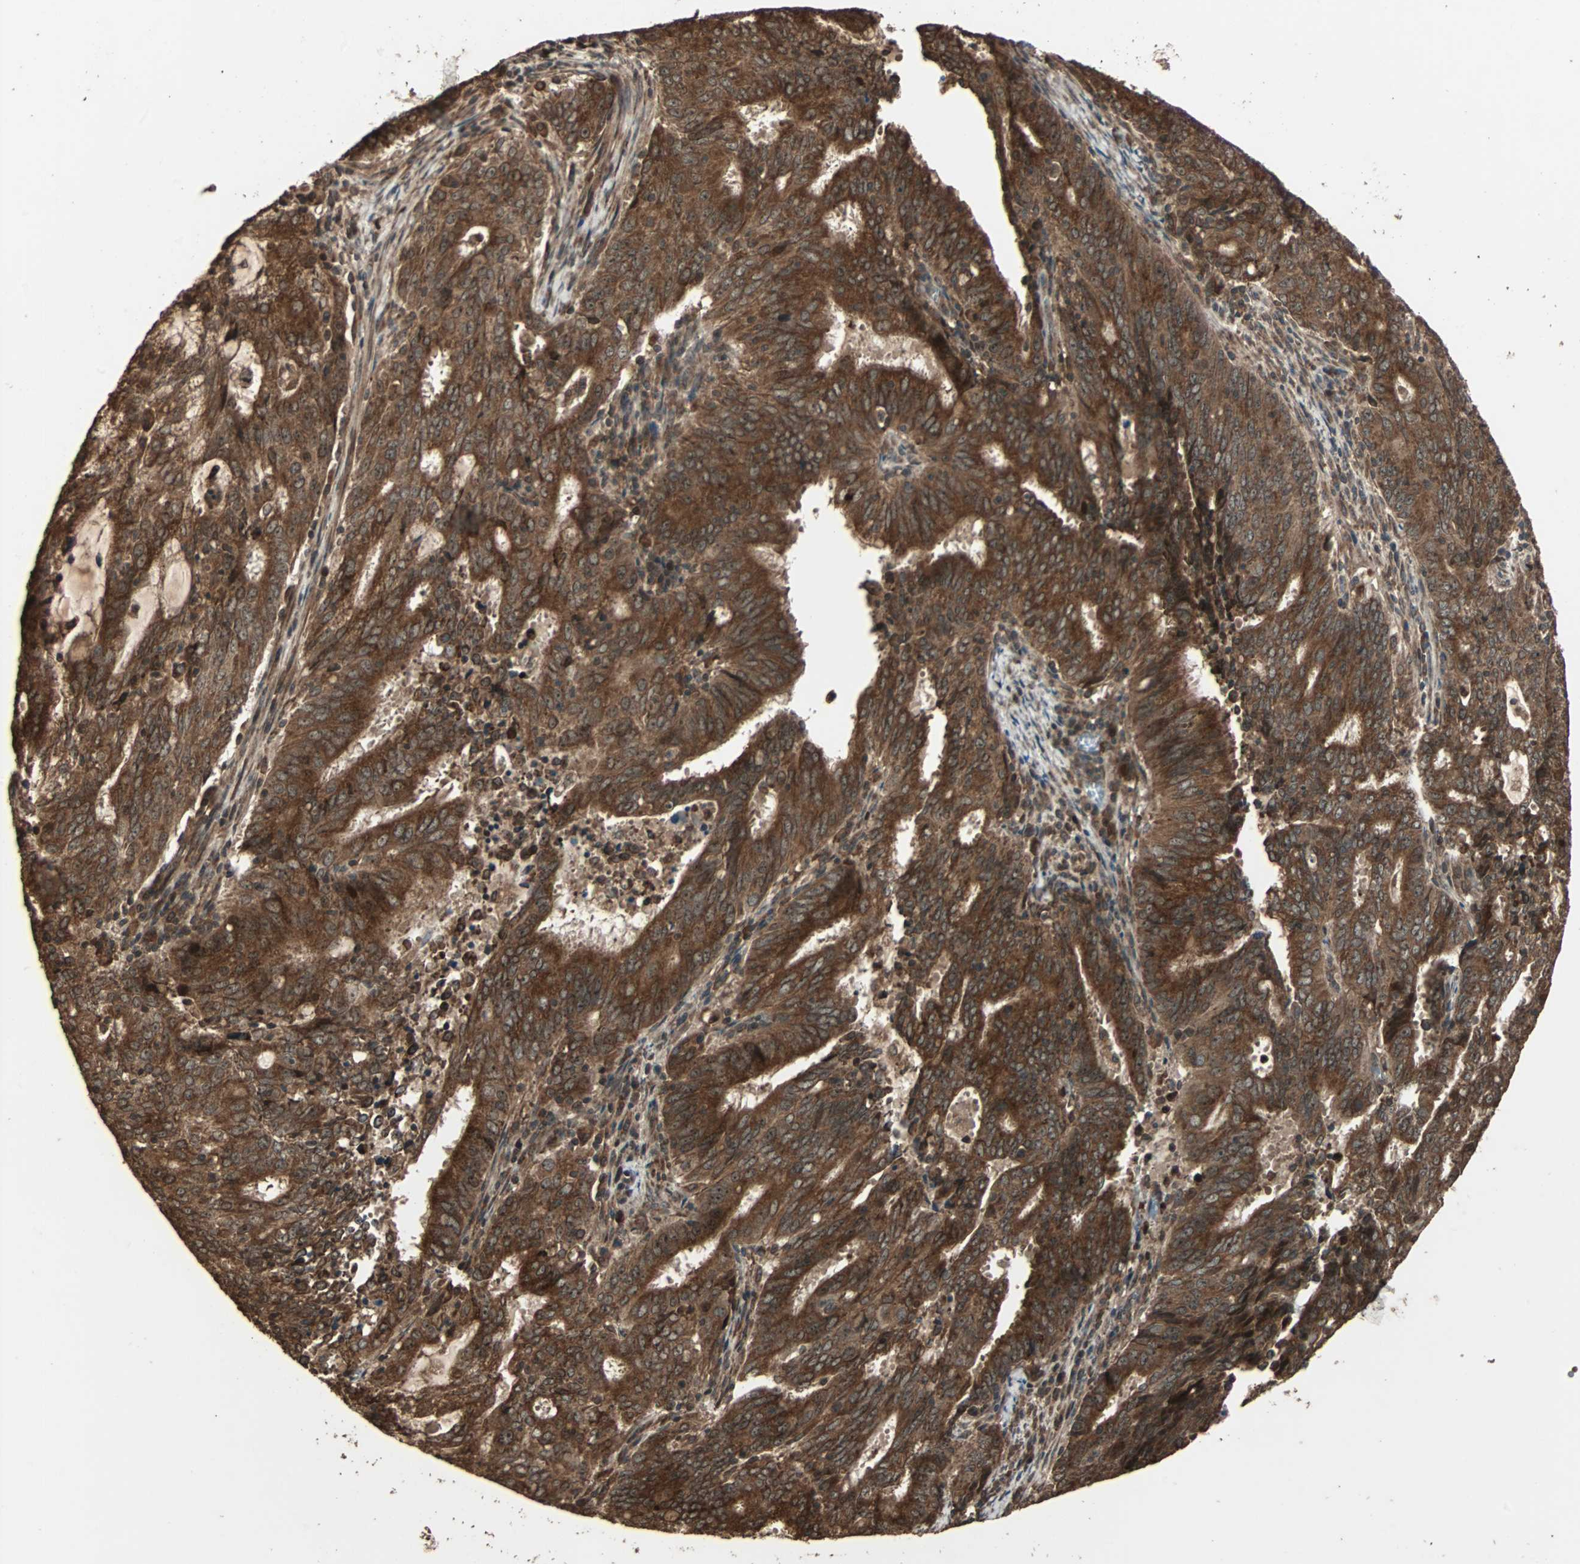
{"staining": {"intensity": "strong", "quantity": ">75%", "location": "cytoplasmic/membranous"}, "tissue": "cervical cancer", "cell_type": "Tumor cells", "image_type": "cancer", "snomed": [{"axis": "morphology", "description": "Adenocarcinoma, NOS"}, {"axis": "topography", "description": "Cervix"}], "caption": "Immunohistochemistry (DAB) staining of human adenocarcinoma (cervical) exhibits strong cytoplasmic/membranous protein expression in approximately >75% of tumor cells.", "gene": "LAMTOR5", "patient": {"sex": "female", "age": 44}}